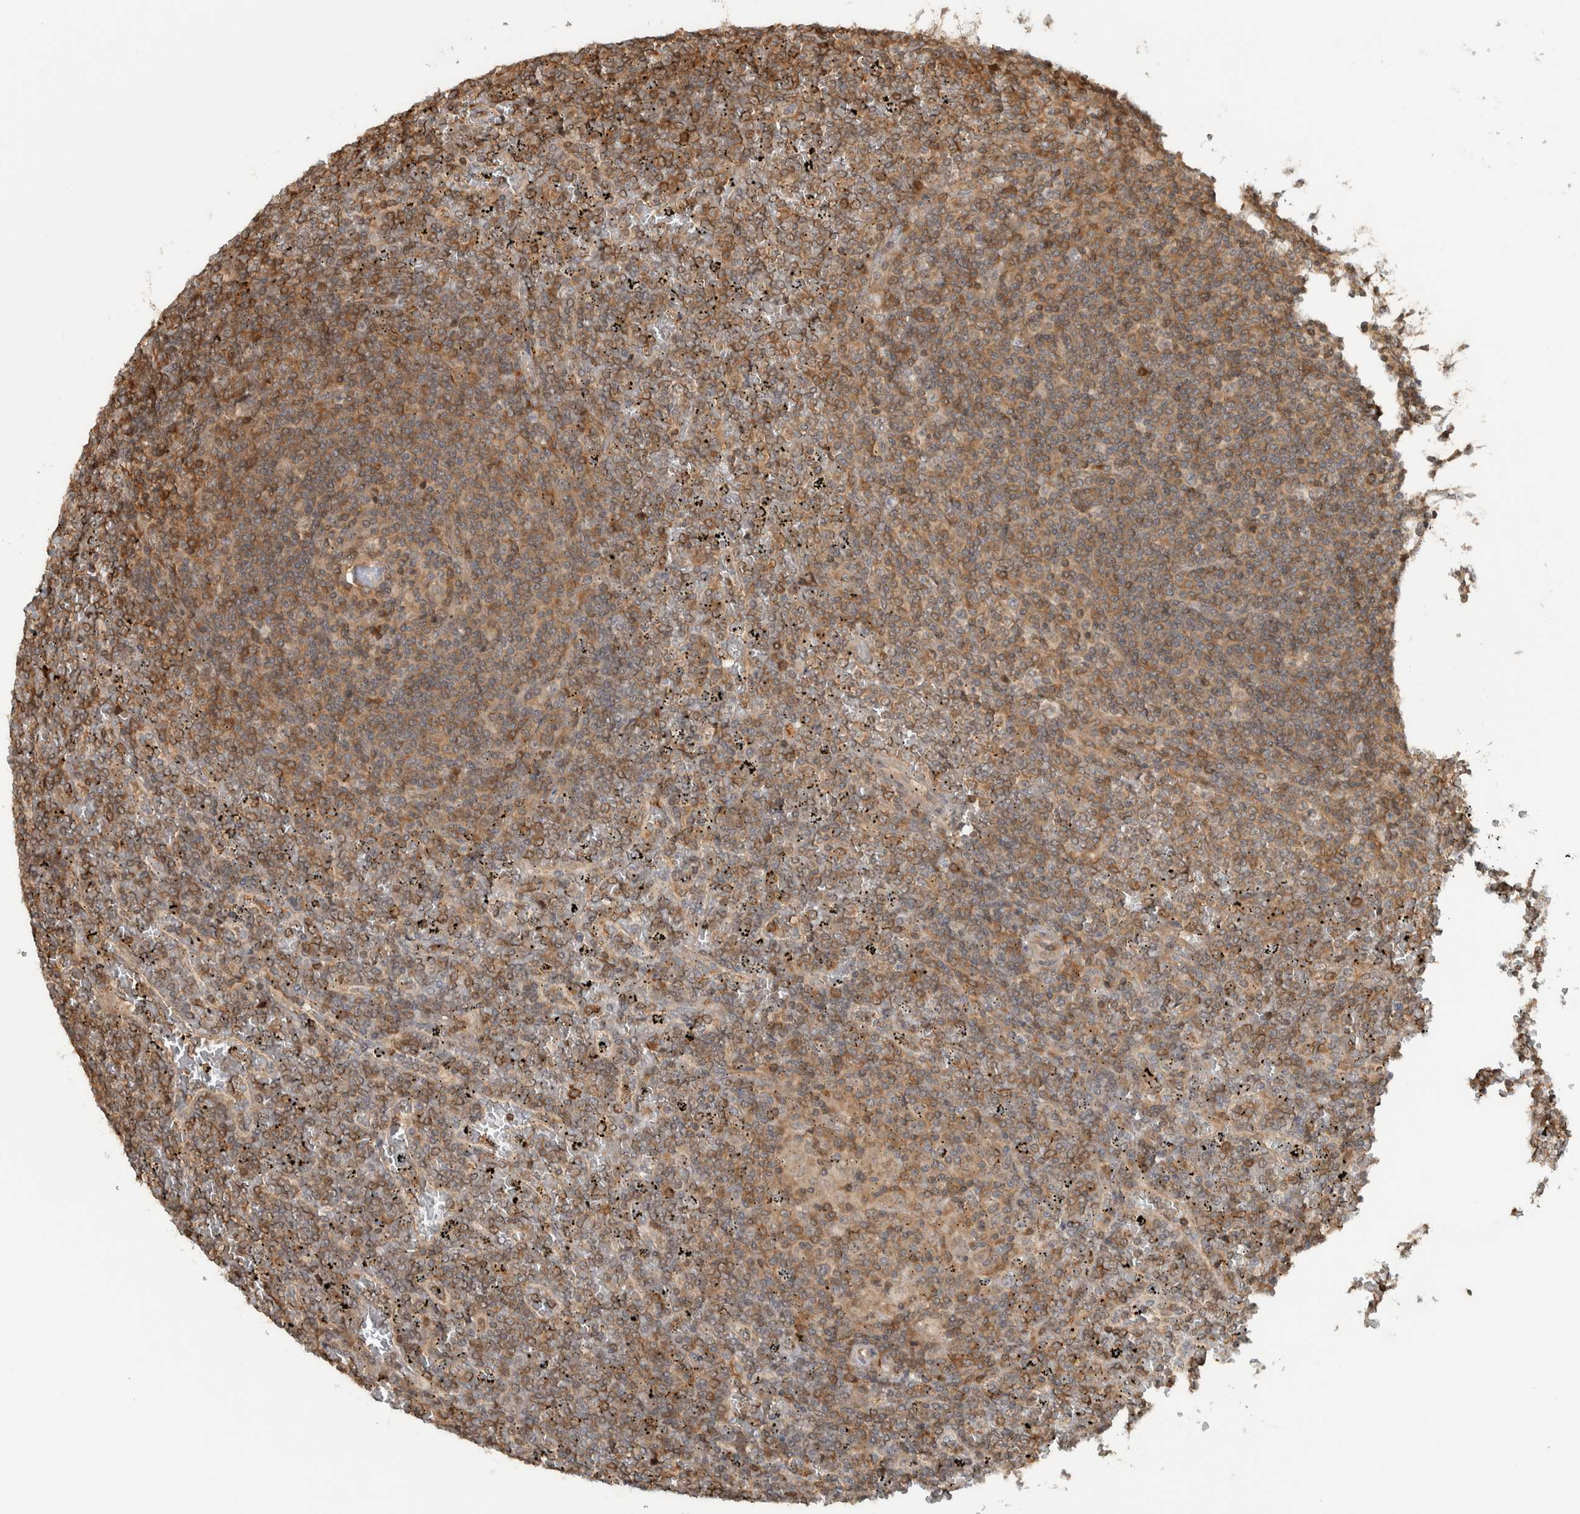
{"staining": {"intensity": "moderate", "quantity": ">75%", "location": "cytoplasmic/membranous"}, "tissue": "lymphoma", "cell_type": "Tumor cells", "image_type": "cancer", "snomed": [{"axis": "morphology", "description": "Malignant lymphoma, non-Hodgkin's type, Low grade"}, {"axis": "topography", "description": "Spleen"}], "caption": "High-magnification brightfield microscopy of lymphoma stained with DAB (brown) and counterstained with hematoxylin (blue). tumor cells exhibit moderate cytoplasmic/membranous positivity is appreciated in approximately>75% of cells. The staining was performed using DAB (3,3'-diaminobenzidine) to visualize the protein expression in brown, while the nuclei were stained in blue with hematoxylin (Magnification: 20x).", "gene": "CNTROB", "patient": {"sex": "female", "age": 19}}